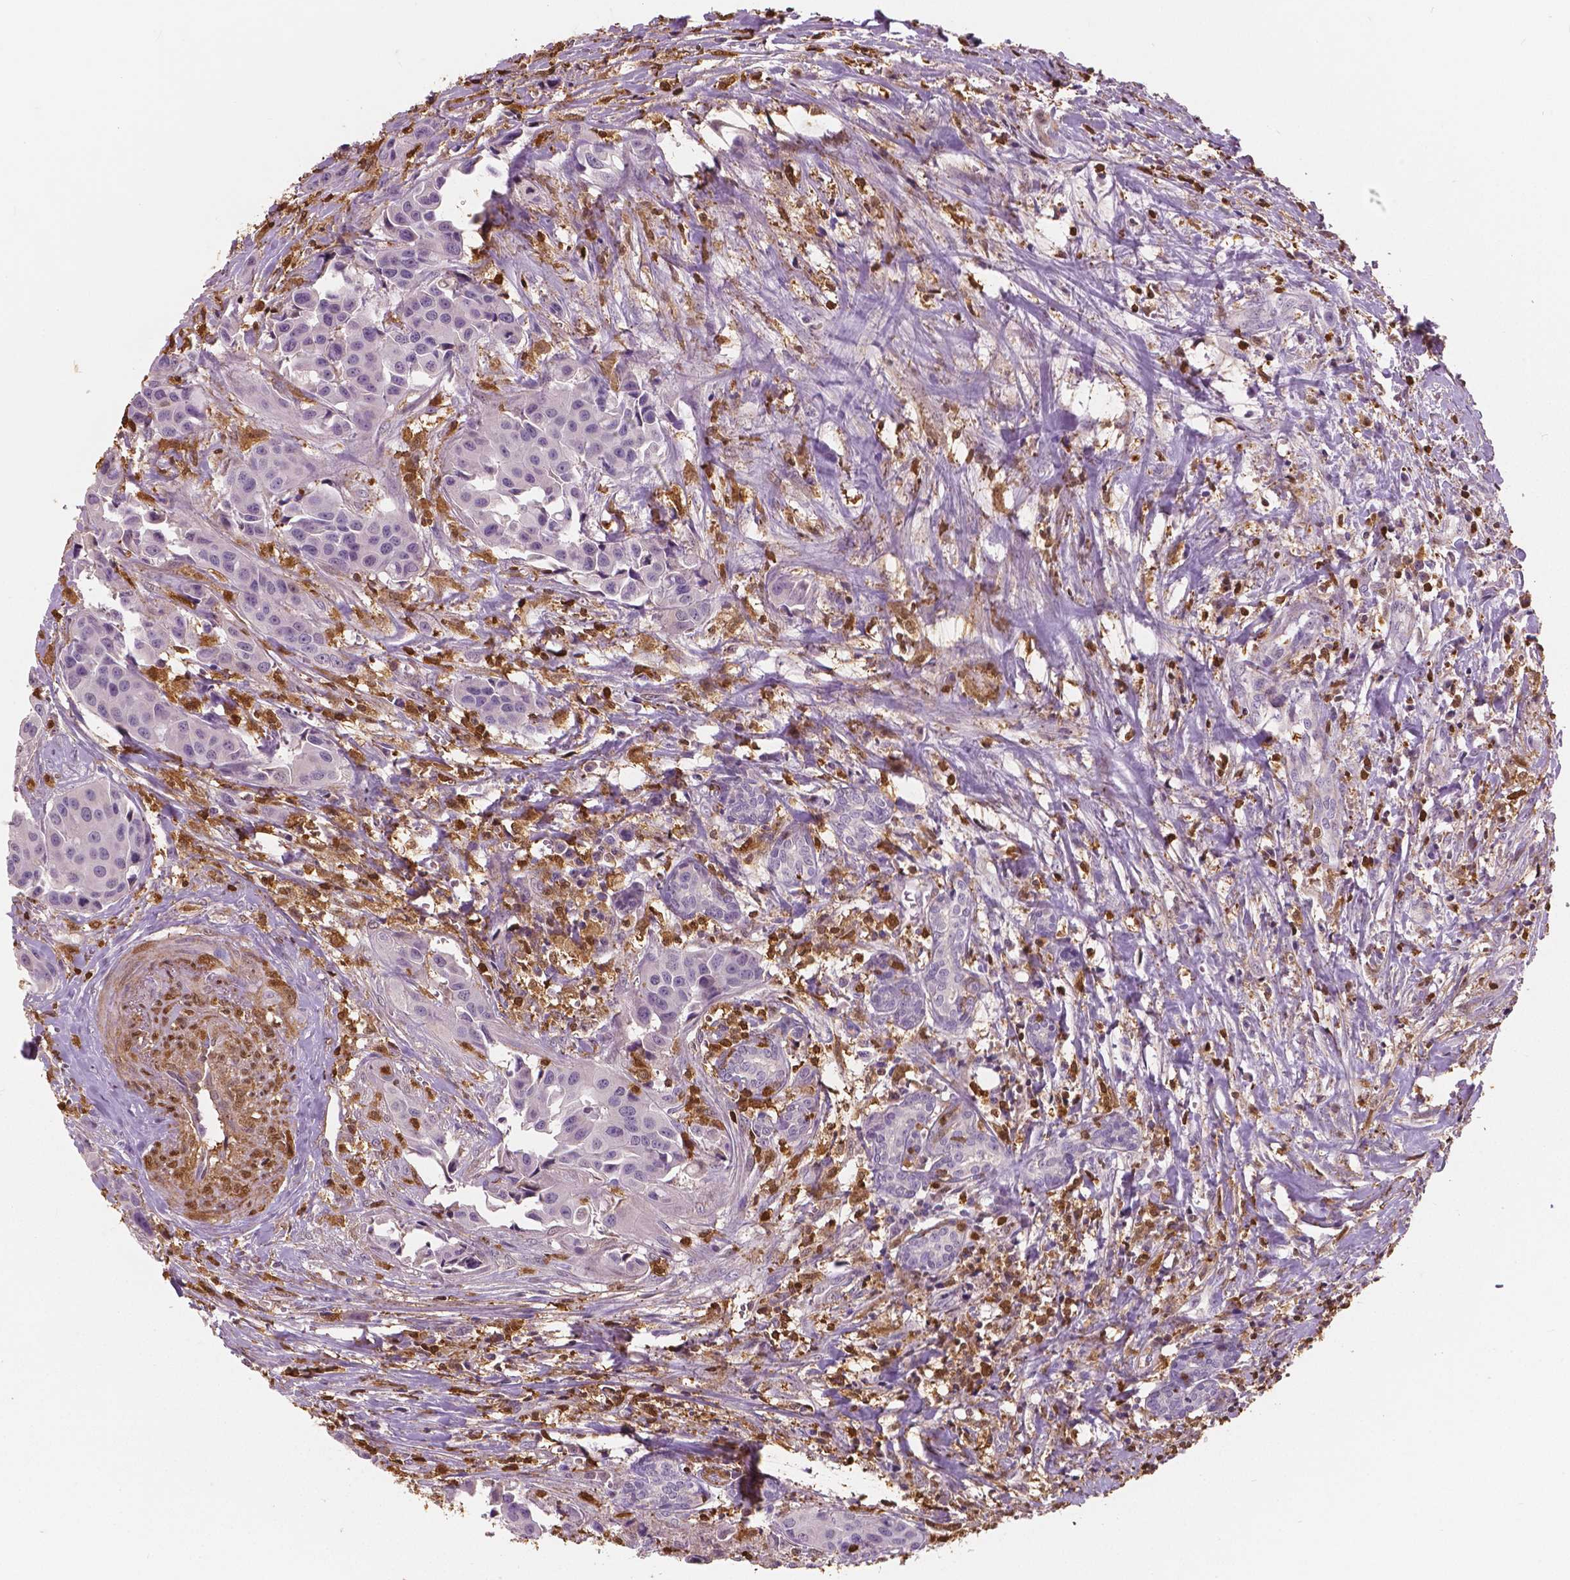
{"staining": {"intensity": "negative", "quantity": "none", "location": "none"}, "tissue": "head and neck cancer", "cell_type": "Tumor cells", "image_type": "cancer", "snomed": [{"axis": "morphology", "description": "Adenocarcinoma, NOS"}, {"axis": "topography", "description": "Head-Neck"}], "caption": "An image of human adenocarcinoma (head and neck) is negative for staining in tumor cells.", "gene": "S100A4", "patient": {"sex": "male", "age": 76}}